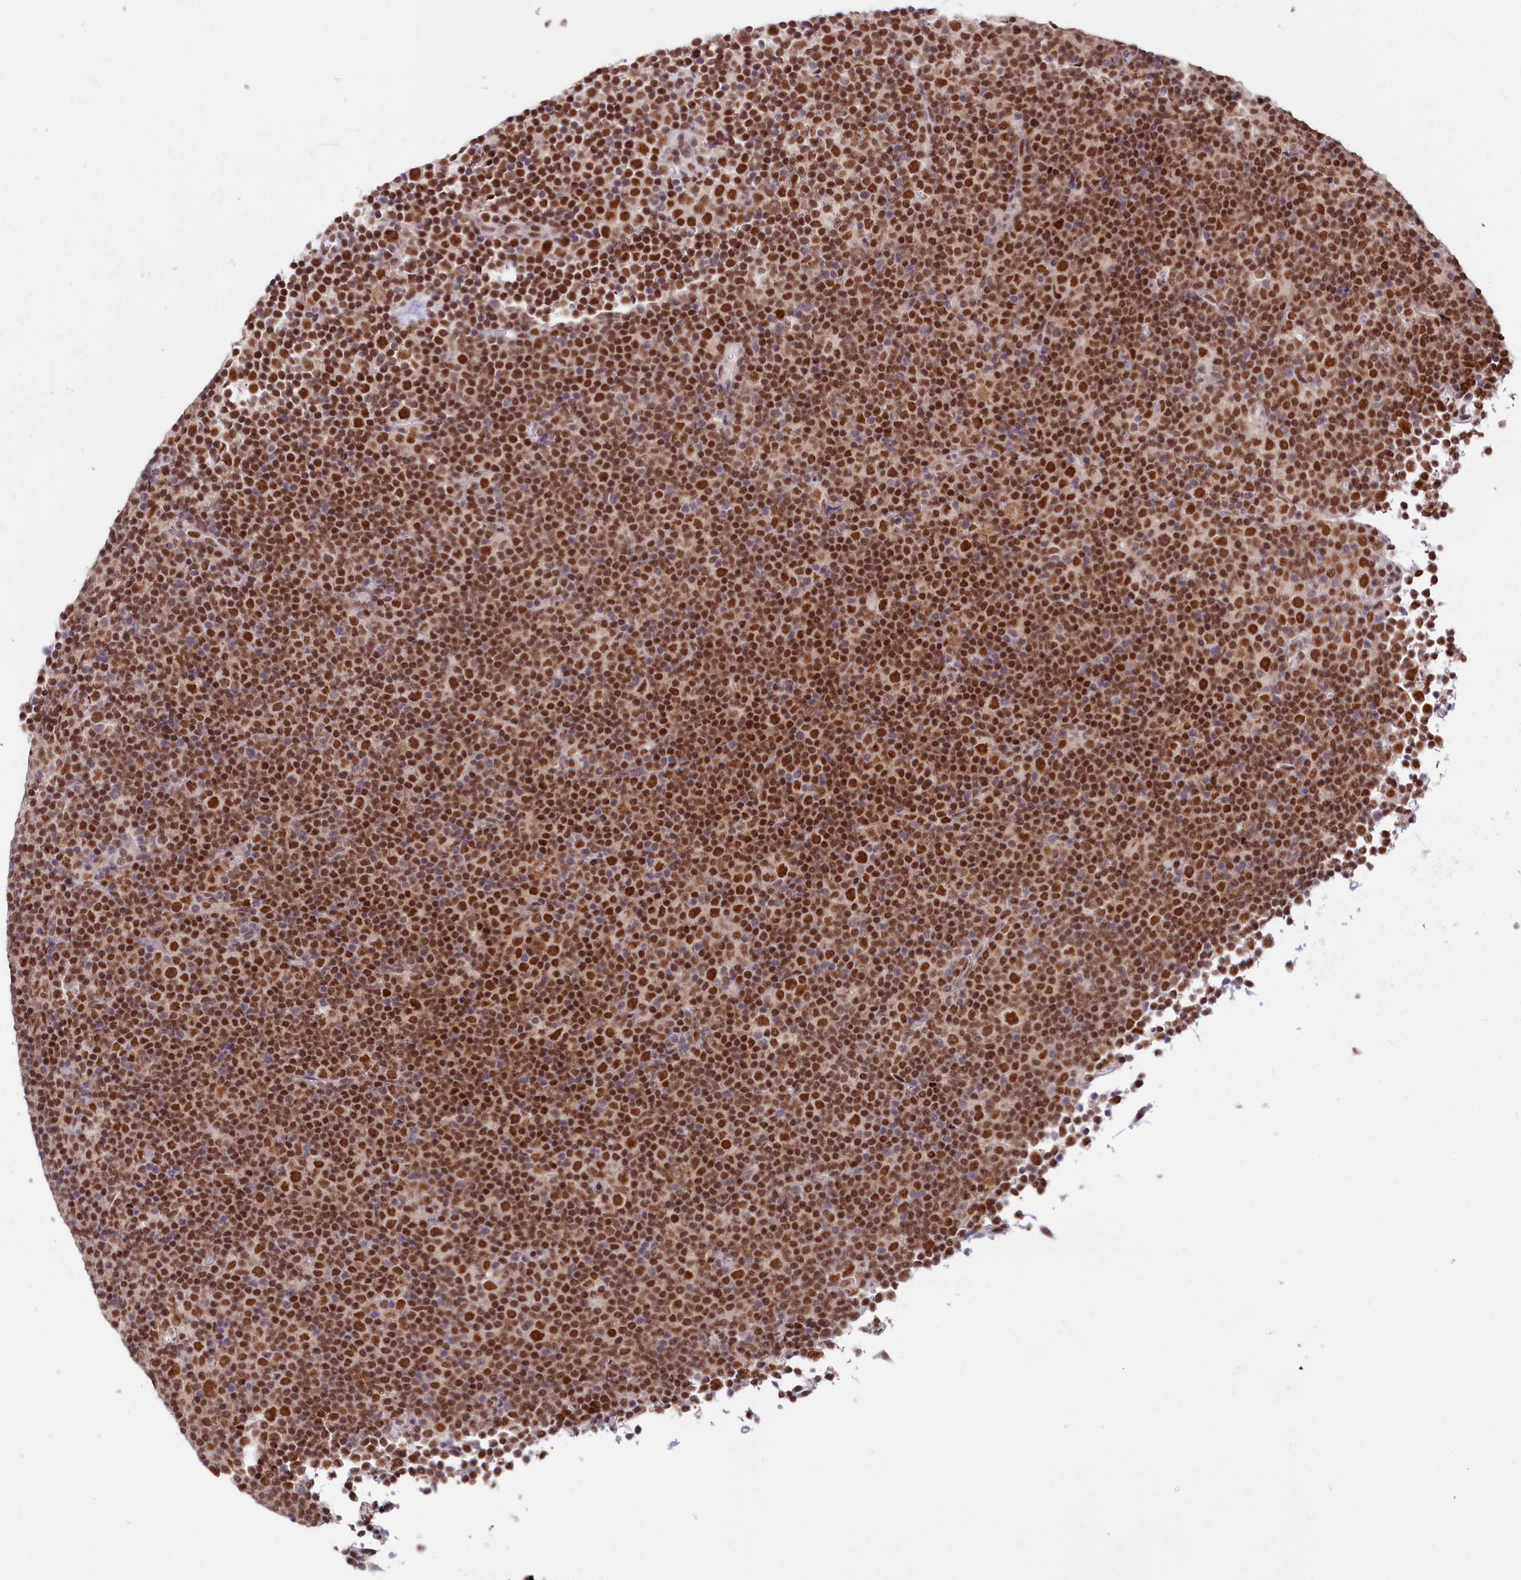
{"staining": {"intensity": "moderate", "quantity": ">75%", "location": "nuclear"}, "tissue": "lymphoma", "cell_type": "Tumor cells", "image_type": "cancer", "snomed": [{"axis": "morphology", "description": "Malignant lymphoma, non-Hodgkin's type, Low grade"}, {"axis": "topography", "description": "Lymph node"}], "caption": "IHC (DAB (3,3'-diaminobenzidine)) staining of lymphoma exhibits moderate nuclear protein expression in about >75% of tumor cells. (Stains: DAB in brown, nuclei in blue, Microscopy: brightfield microscopy at high magnification).", "gene": "SCAF11", "patient": {"sex": "female", "age": 67}}